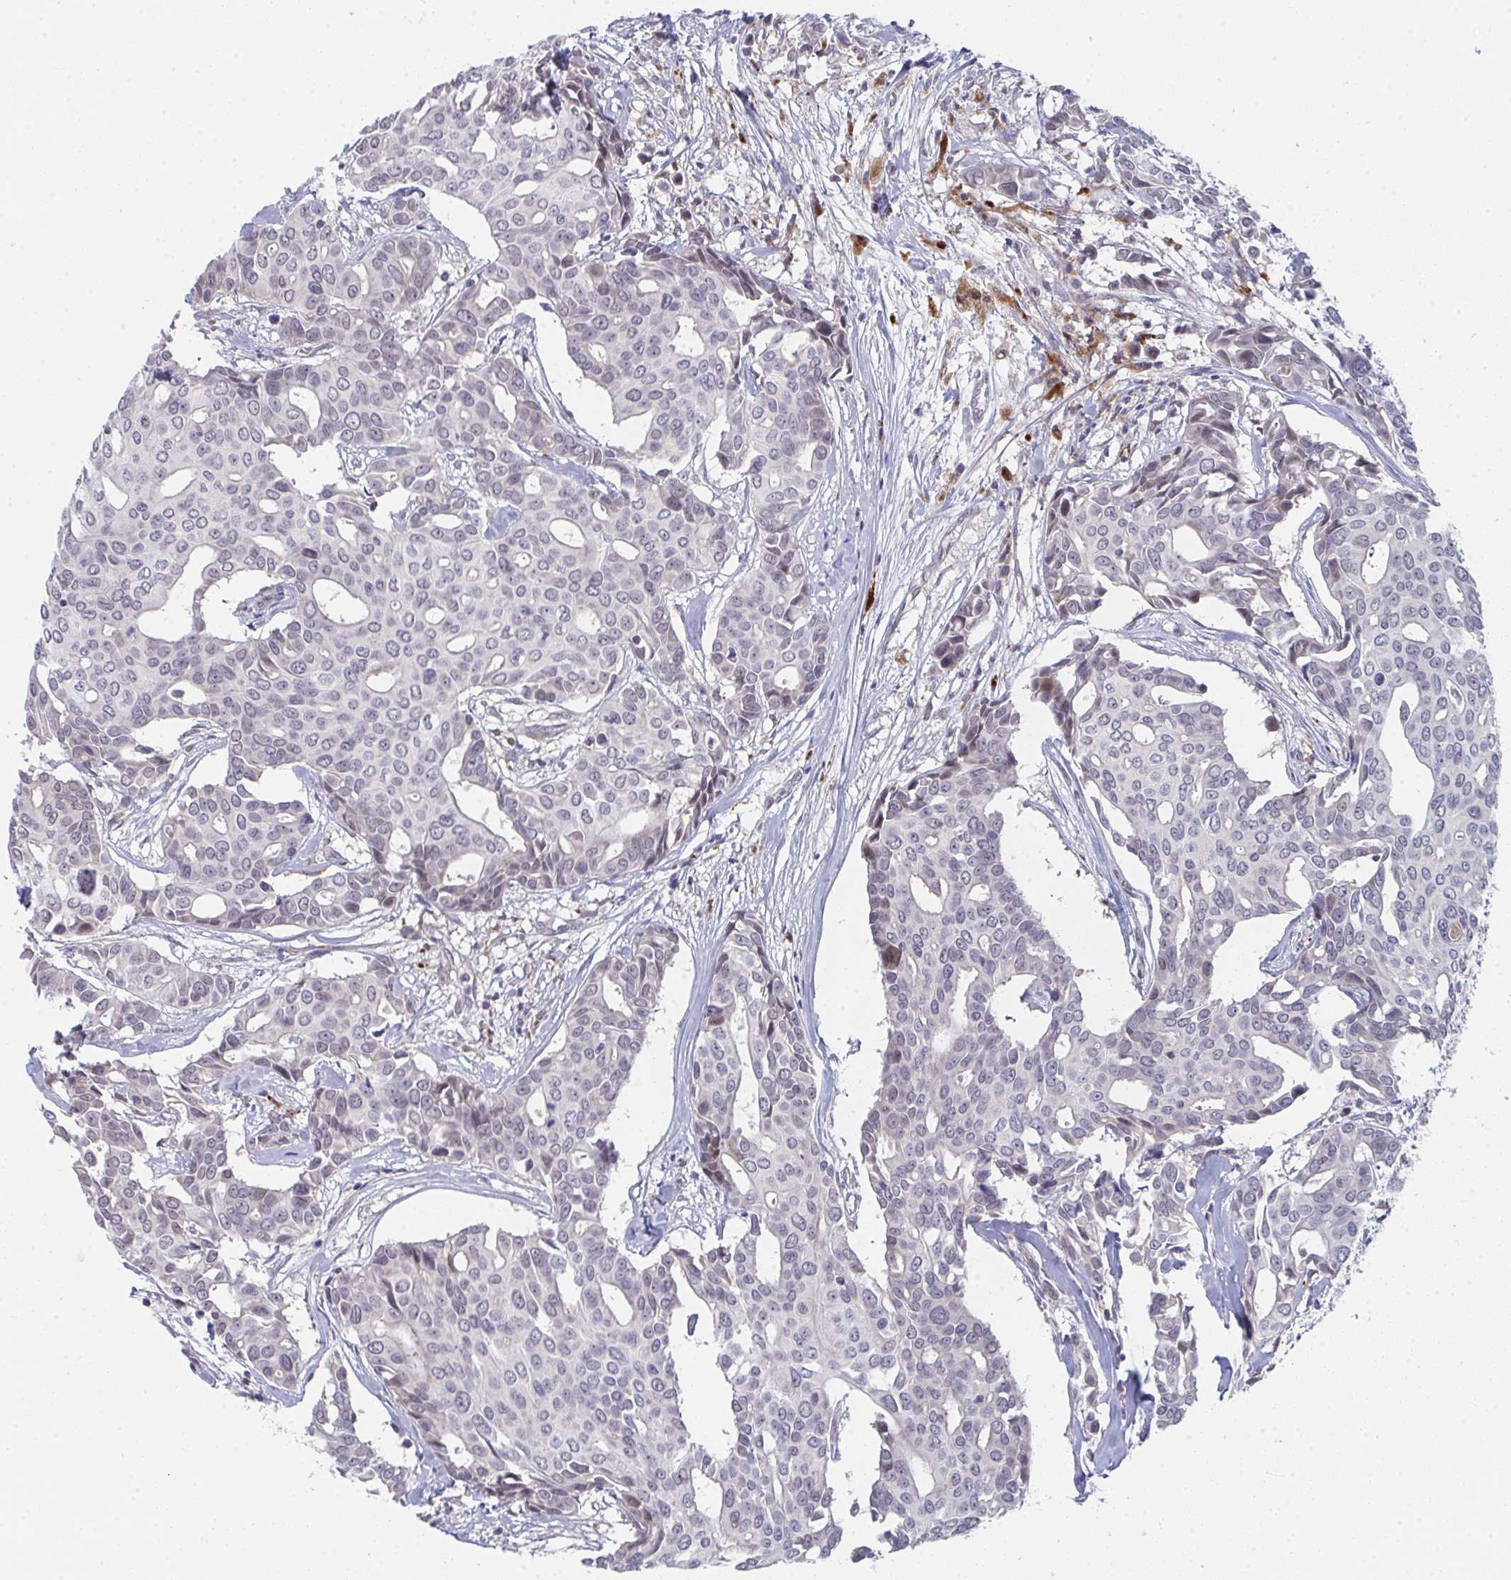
{"staining": {"intensity": "negative", "quantity": "none", "location": "none"}, "tissue": "breast cancer", "cell_type": "Tumor cells", "image_type": "cancer", "snomed": [{"axis": "morphology", "description": "Duct carcinoma"}, {"axis": "topography", "description": "Breast"}], "caption": "Breast intraductal carcinoma was stained to show a protein in brown. There is no significant expression in tumor cells.", "gene": "VWDE", "patient": {"sex": "female", "age": 54}}